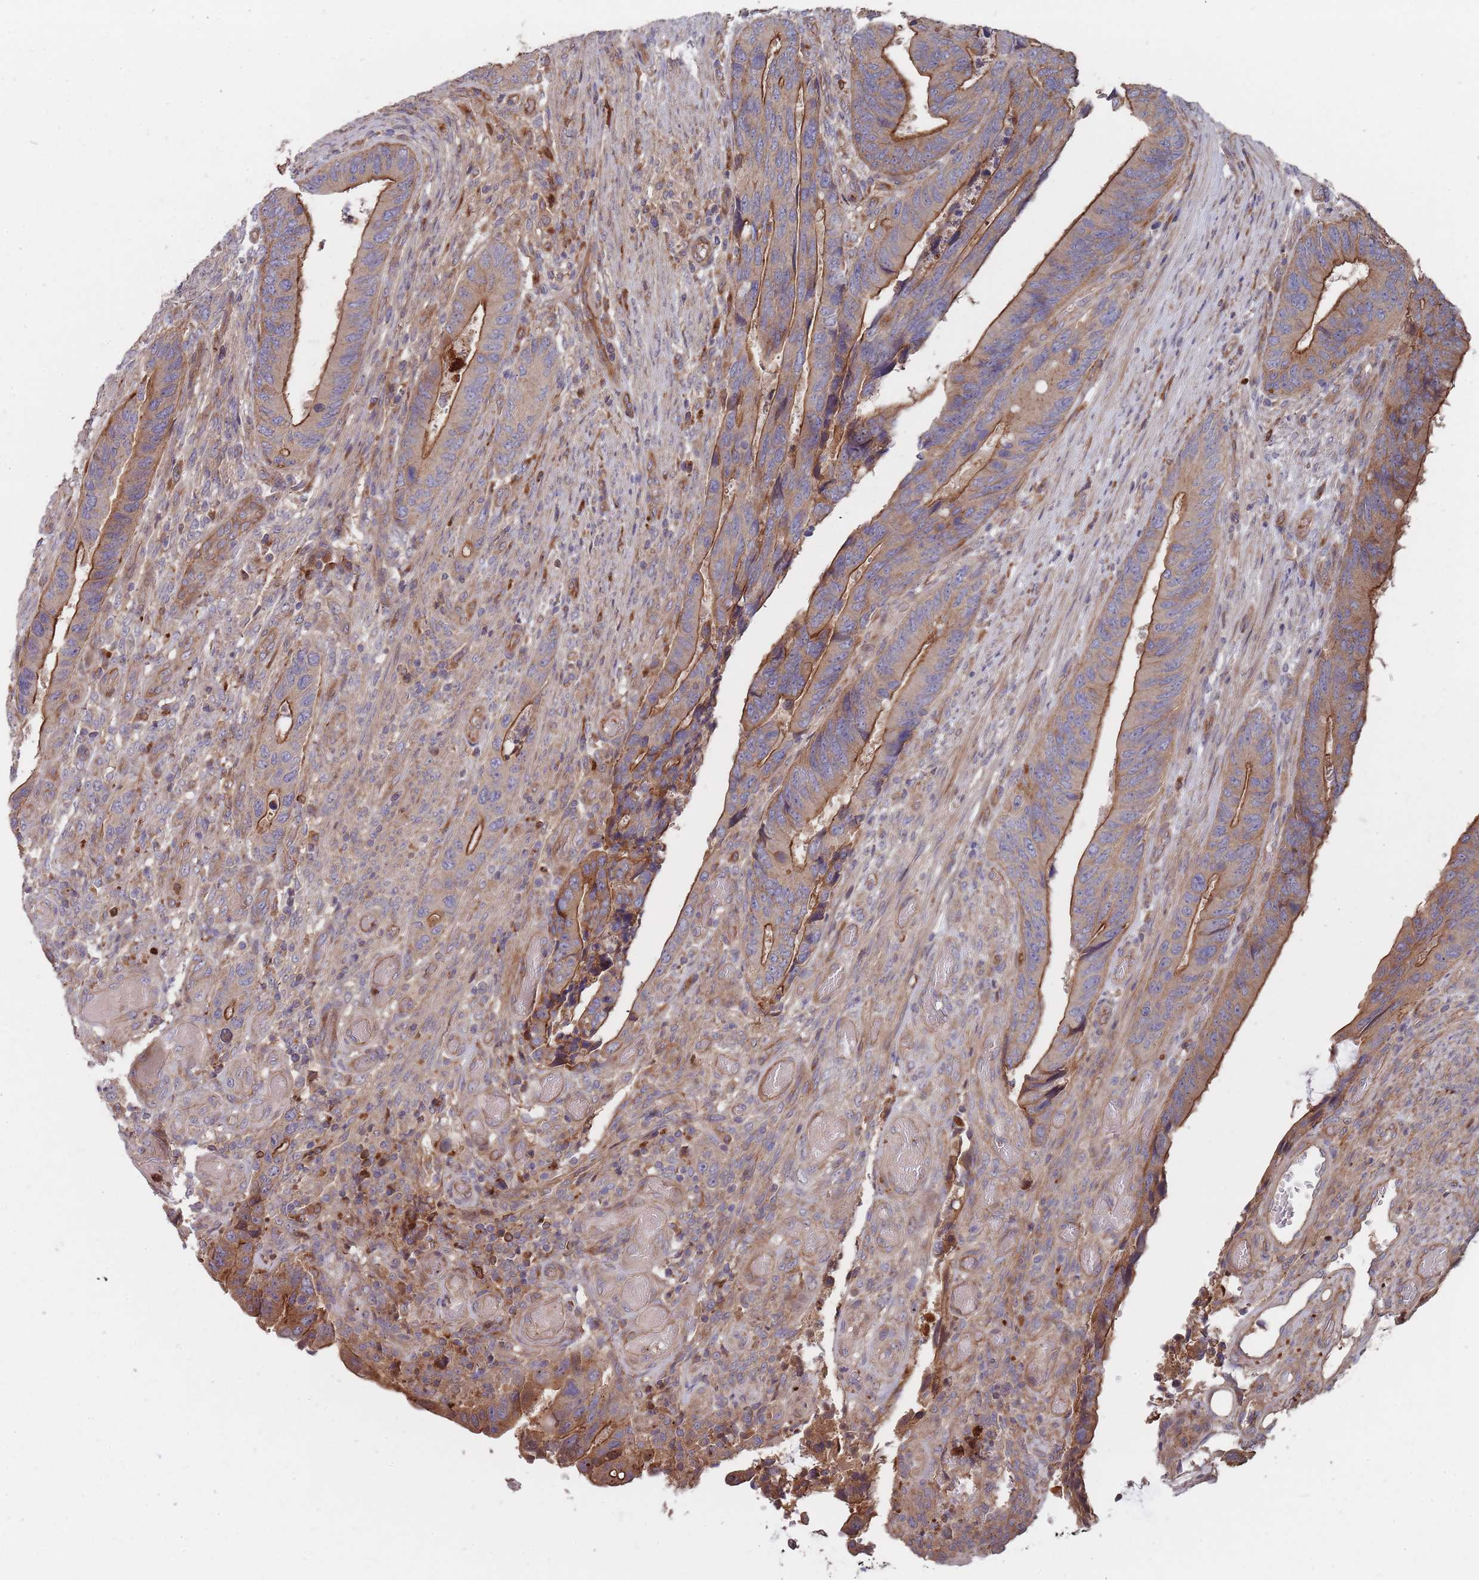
{"staining": {"intensity": "moderate", "quantity": ">75%", "location": "cytoplasmic/membranous"}, "tissue": "colorectal cancer", "cell_type": "Tumor cells", "image_type": "cancer", "snomed": [{"axis": "morphology", "description": "Adenocarcinoma, NOS"}, {"axis": "topography", "description": "Colon"}], "caption": "Immunohistochemical staining of human colorectal adenocarcinoma reveals medium levels of moderate cytoplasmic/membranous positivity in approximately >75% of tumor cells.", "gene": "THSD7B", "patient": {"sex": "male", "age": 87}}